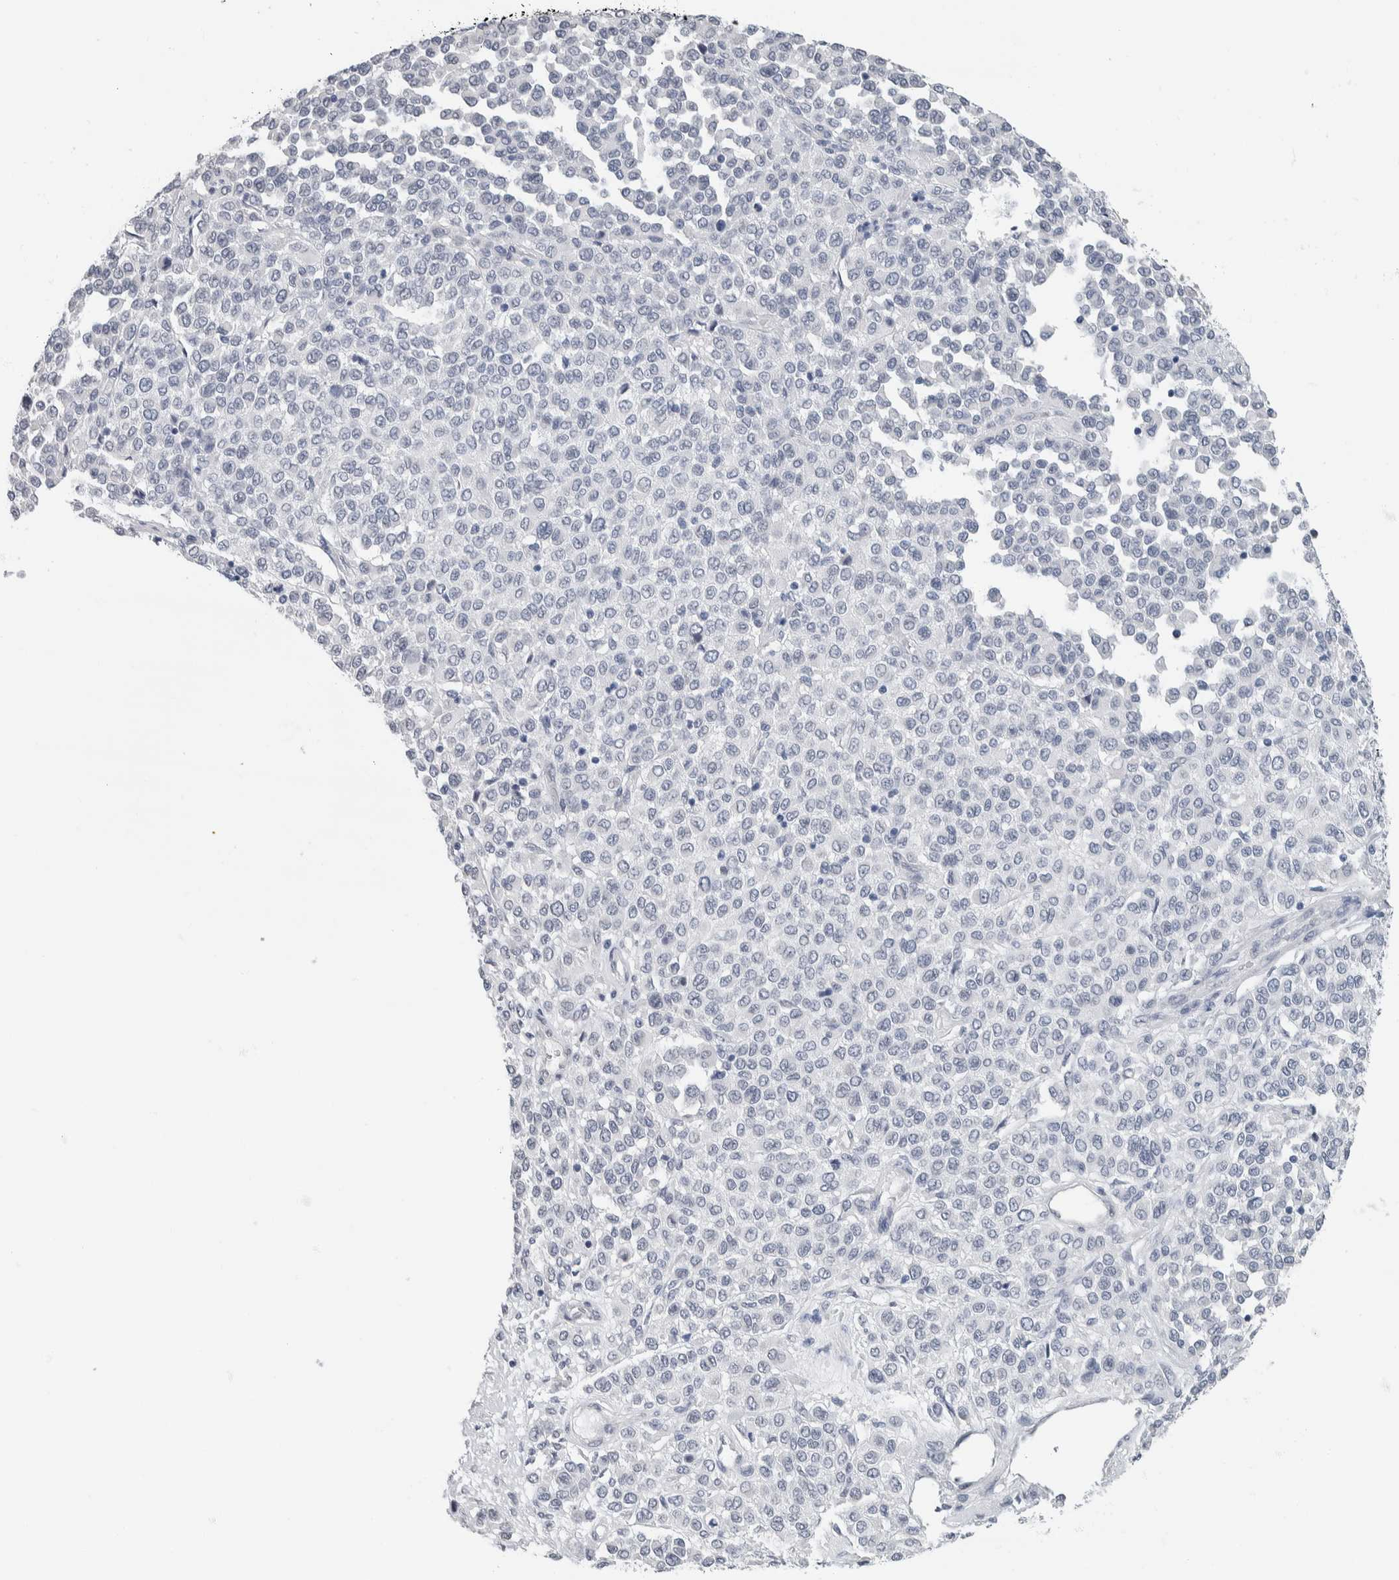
{"staining": {"intensity": "negative", "quantity": "none", "location": "none"}, "tissue": "melanoma", "cell_type": "Tumor cells", "image_type": "cancer", "snomed": [{"axis": "morphology", "description": "Malignant melanoma, Metastatic site"}, {"axis": "topography", "description": "Pancreas"}], "caption": "Tumor cells show no significant protein positivity in malignant melanoma (metastatic site).", "gene": "NEFM", "patient": {"sex": "female", "age": 30}}